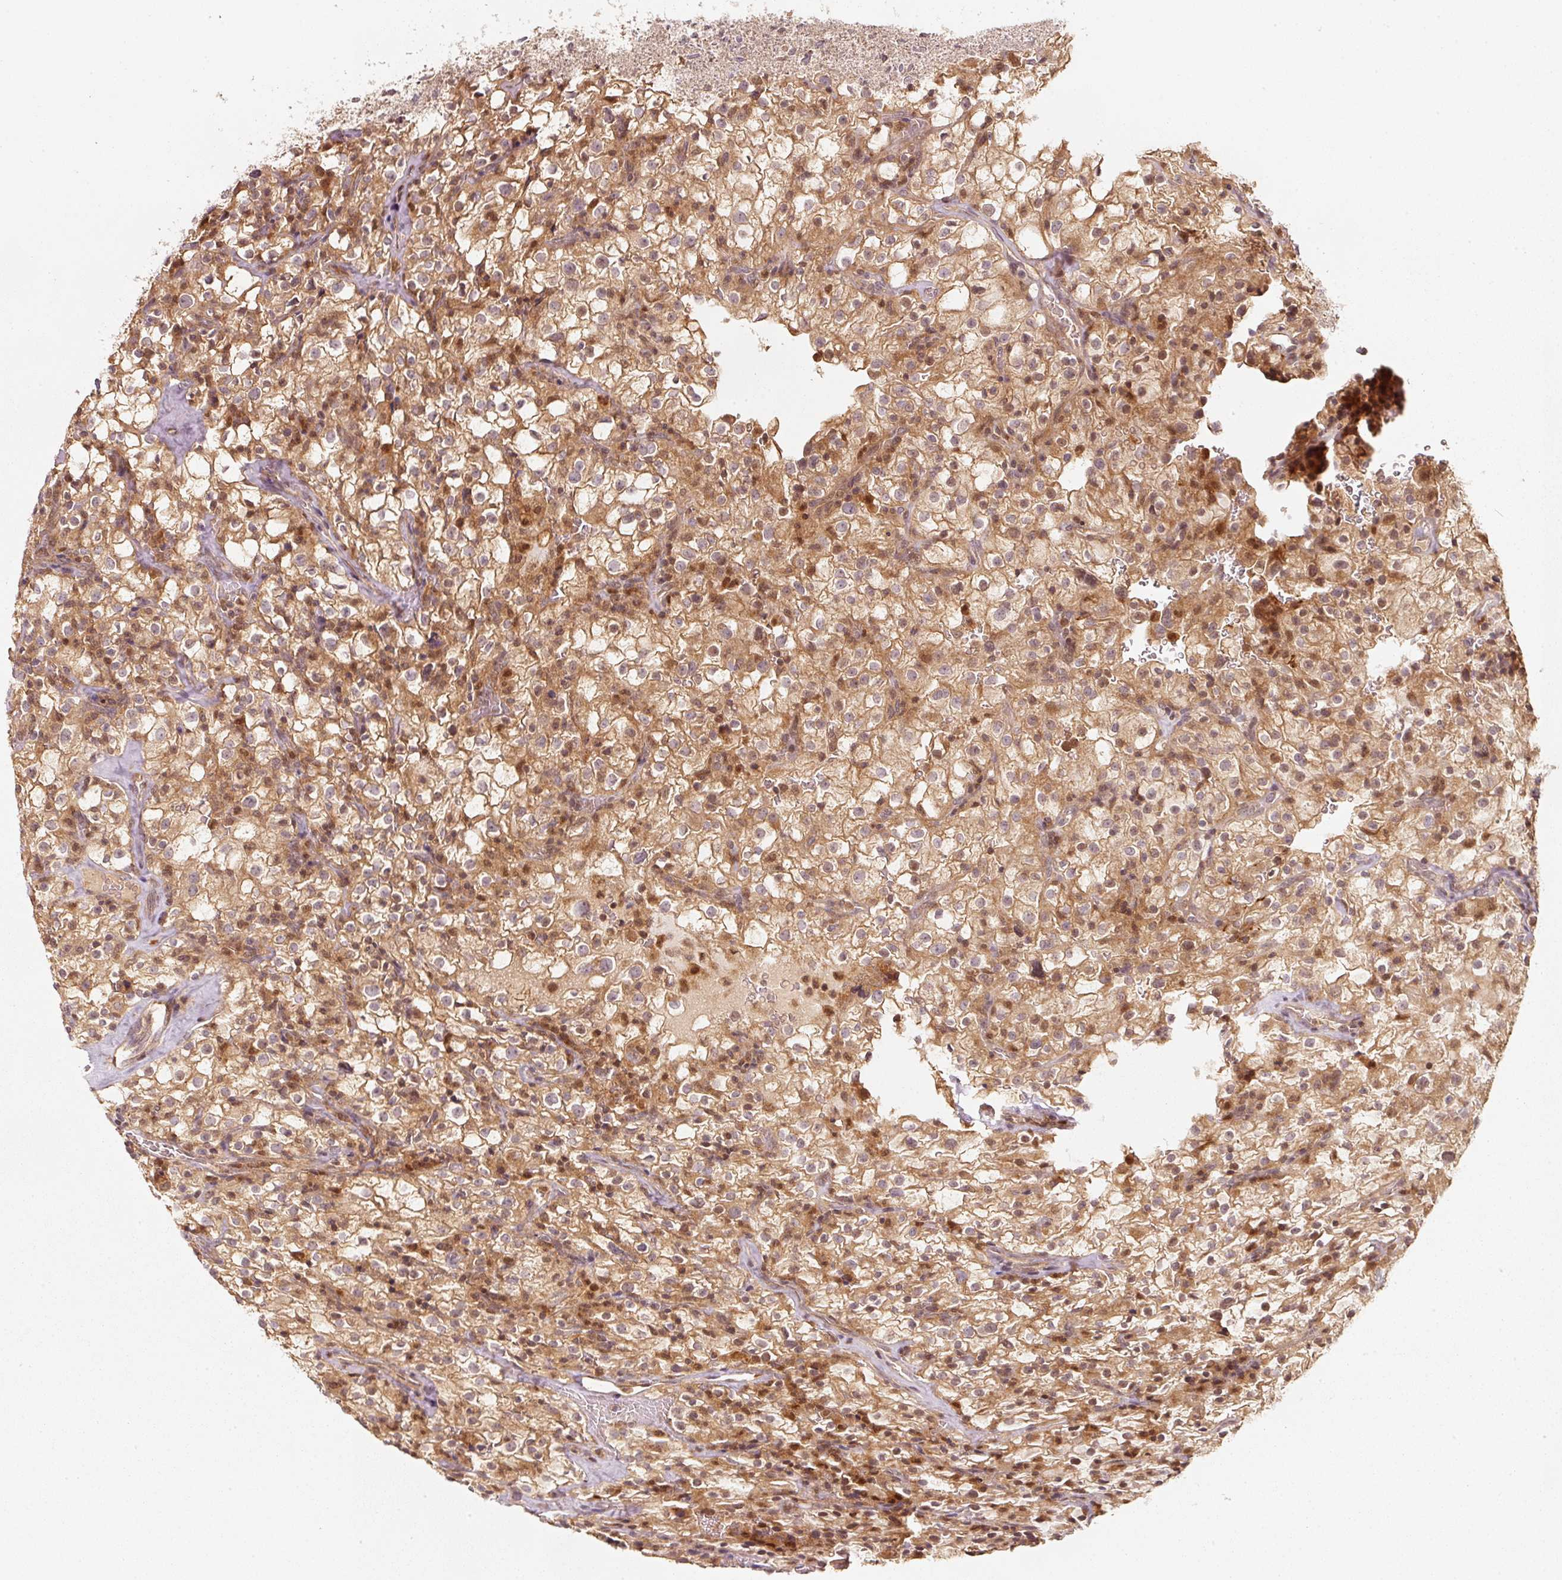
{"staining": {"intensity": "moderate", "quantity": ">75%", "location": "cytoplasmic/membranous,nuclear"}, "tissue": "renal cancer", "cell_type": "Tumor cells", "image_type": "cancer", "snomed": [{"axis": "morphology", "description": "Adenocarcinoma, NOS"}, {"axis": "topography", "description": "Kidney"}], "caption": "This is an image of immunohistochemistry staining of renal cancer, which shows moderate expression in the cytoplasmic/membranous and nuclear of tumor cells.", "gene": "RRAS2", "patient": {"sex": "female", "age": 74}}